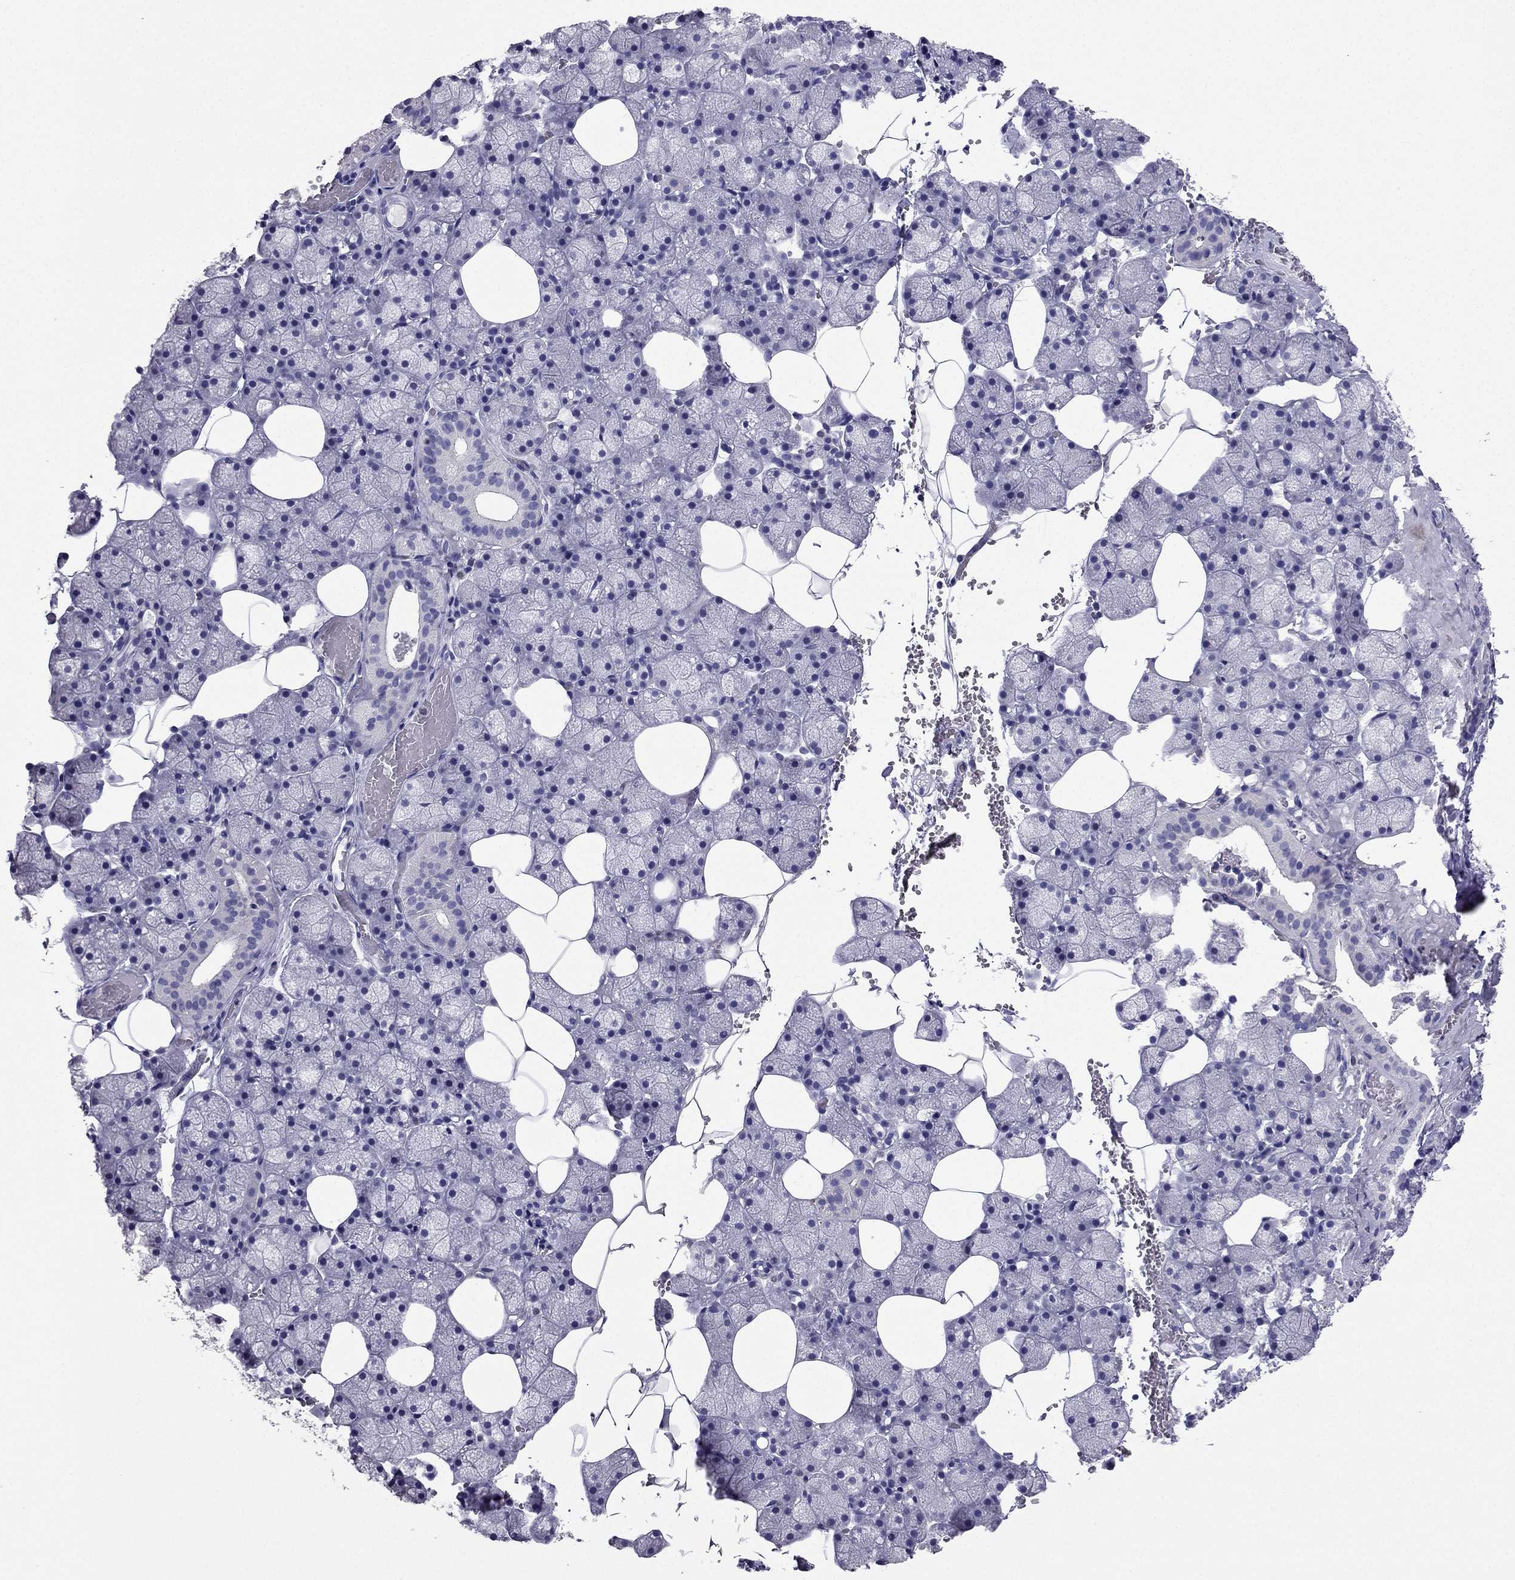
{"staining": {"intensity": "negative", "quantity": "none", "location": "none"}, "tissue": "salivary gland", "cell_type": "Glandular cells", "image_type": "normal", "snomed": [{"axis": "morphology", "description": "Normal tissue, NOS"}, {"axis": "topography", "description": "Salivary gland"}], "caption": "The micrograph displays no staining of glandular cells in benign salivary gland. (IHC, brightfield microscopy, high magnification).", "gene": "ARID3A", "patient": {"sex": "male", "age": 38}}